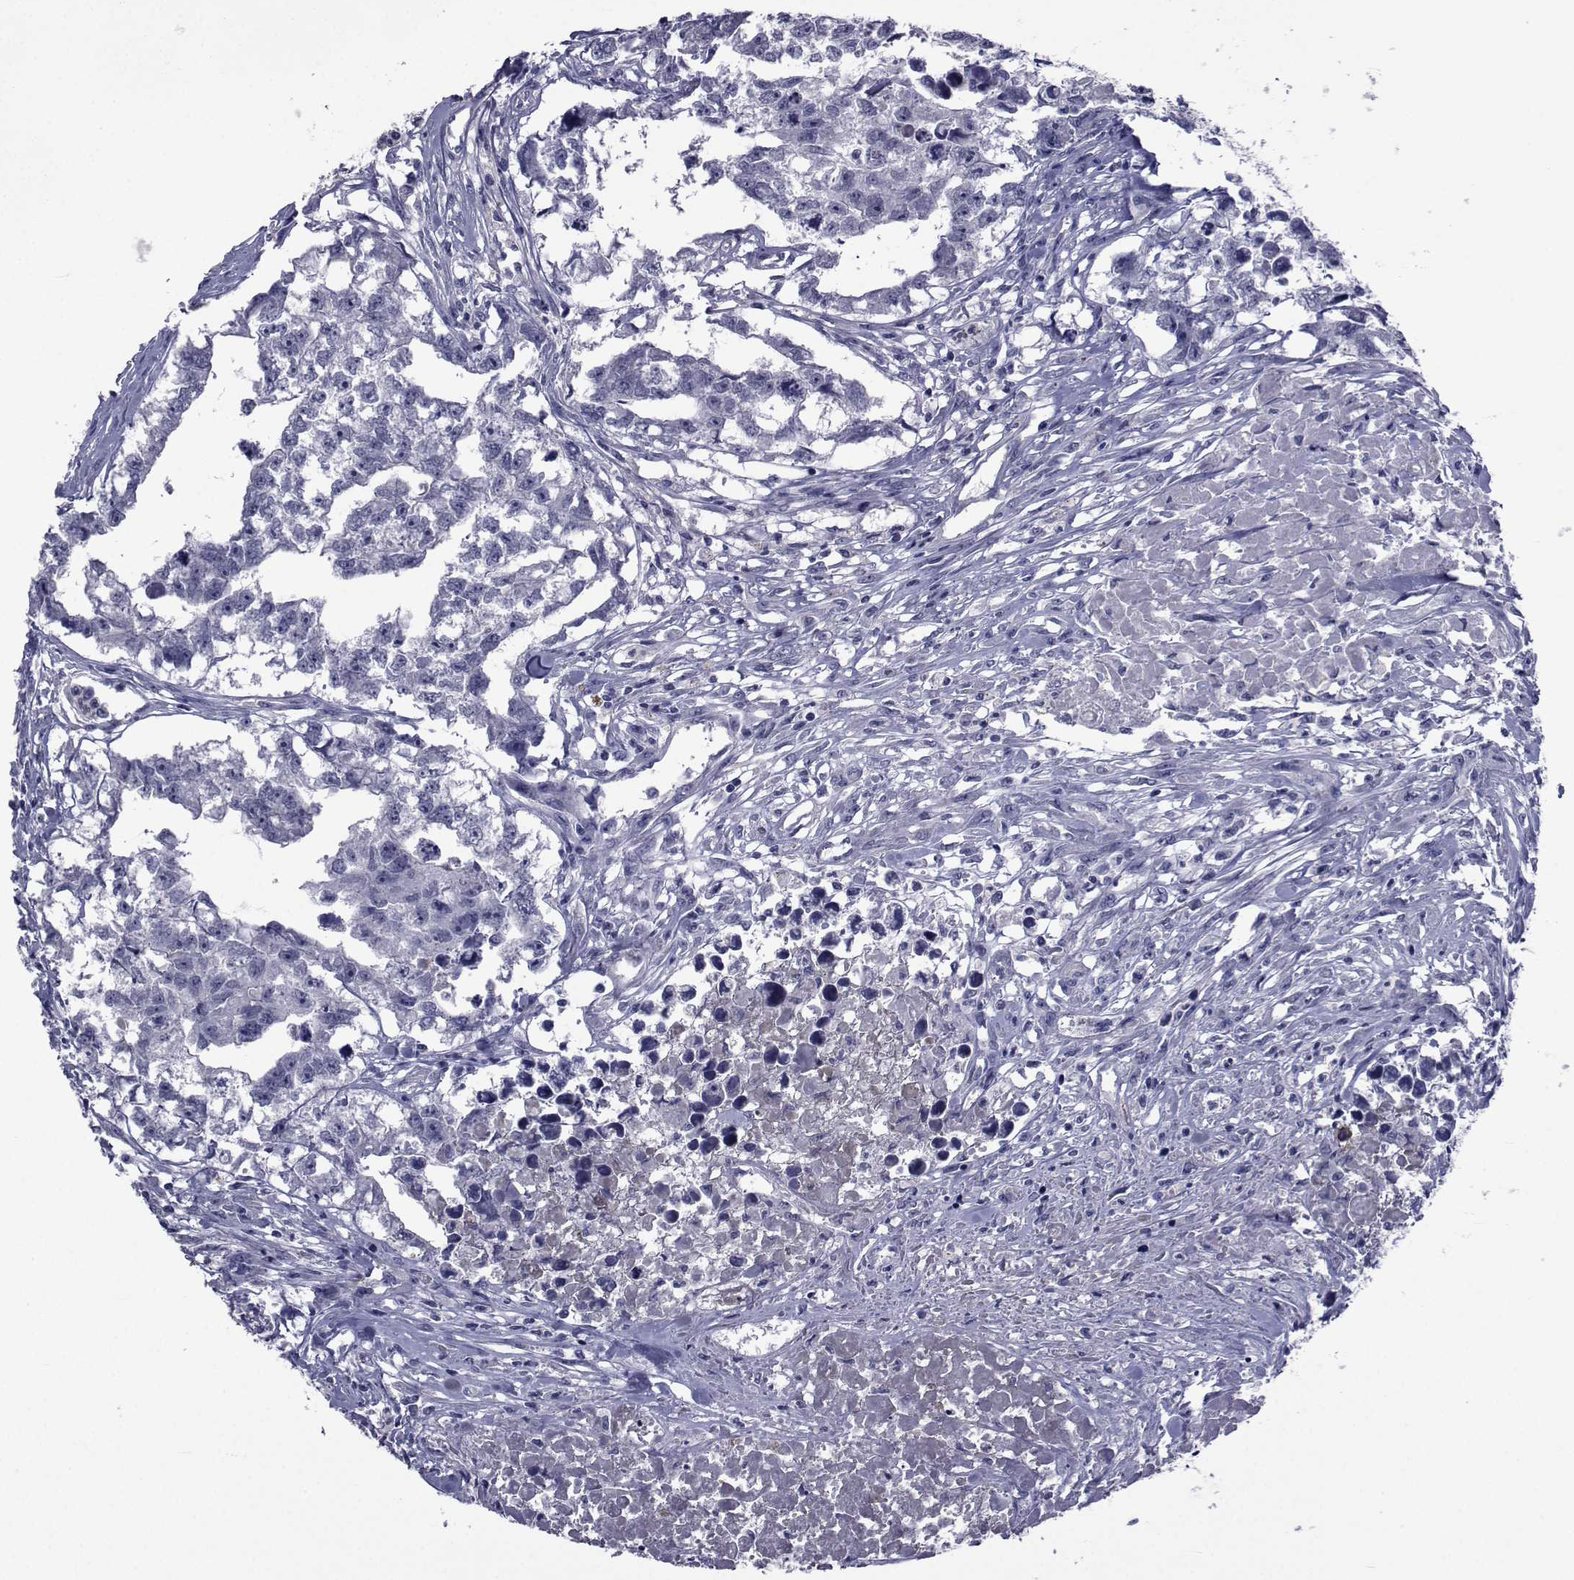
{"staining": {"intensity": "negative", "quantity": "none", "location": "none"}, "tissue": "testis cancer", "cell_type": "Tumor cells", "image_type": "cancer", "snomed": [{"axis": "morphology", "description": "Carcinoma, Embryonal, NOS"}, {"axis": "morphology", "description": "Teratoma, malignant, NOS"}, {"axis": "topography", "description": "Testis"}], "caption": "Immunohistochemistry image of neoplastic tissue: human embryonal carcinoma (testis) stained with DAB (3,3'-diaminobenzidine) demonstrates no significant protein positivity in tumor cells. (Immunohistochemistry, brightfield microscopy, high magnification).", "gene": "SEMA5B", "patient": {"sex": "male", "age": 44}}